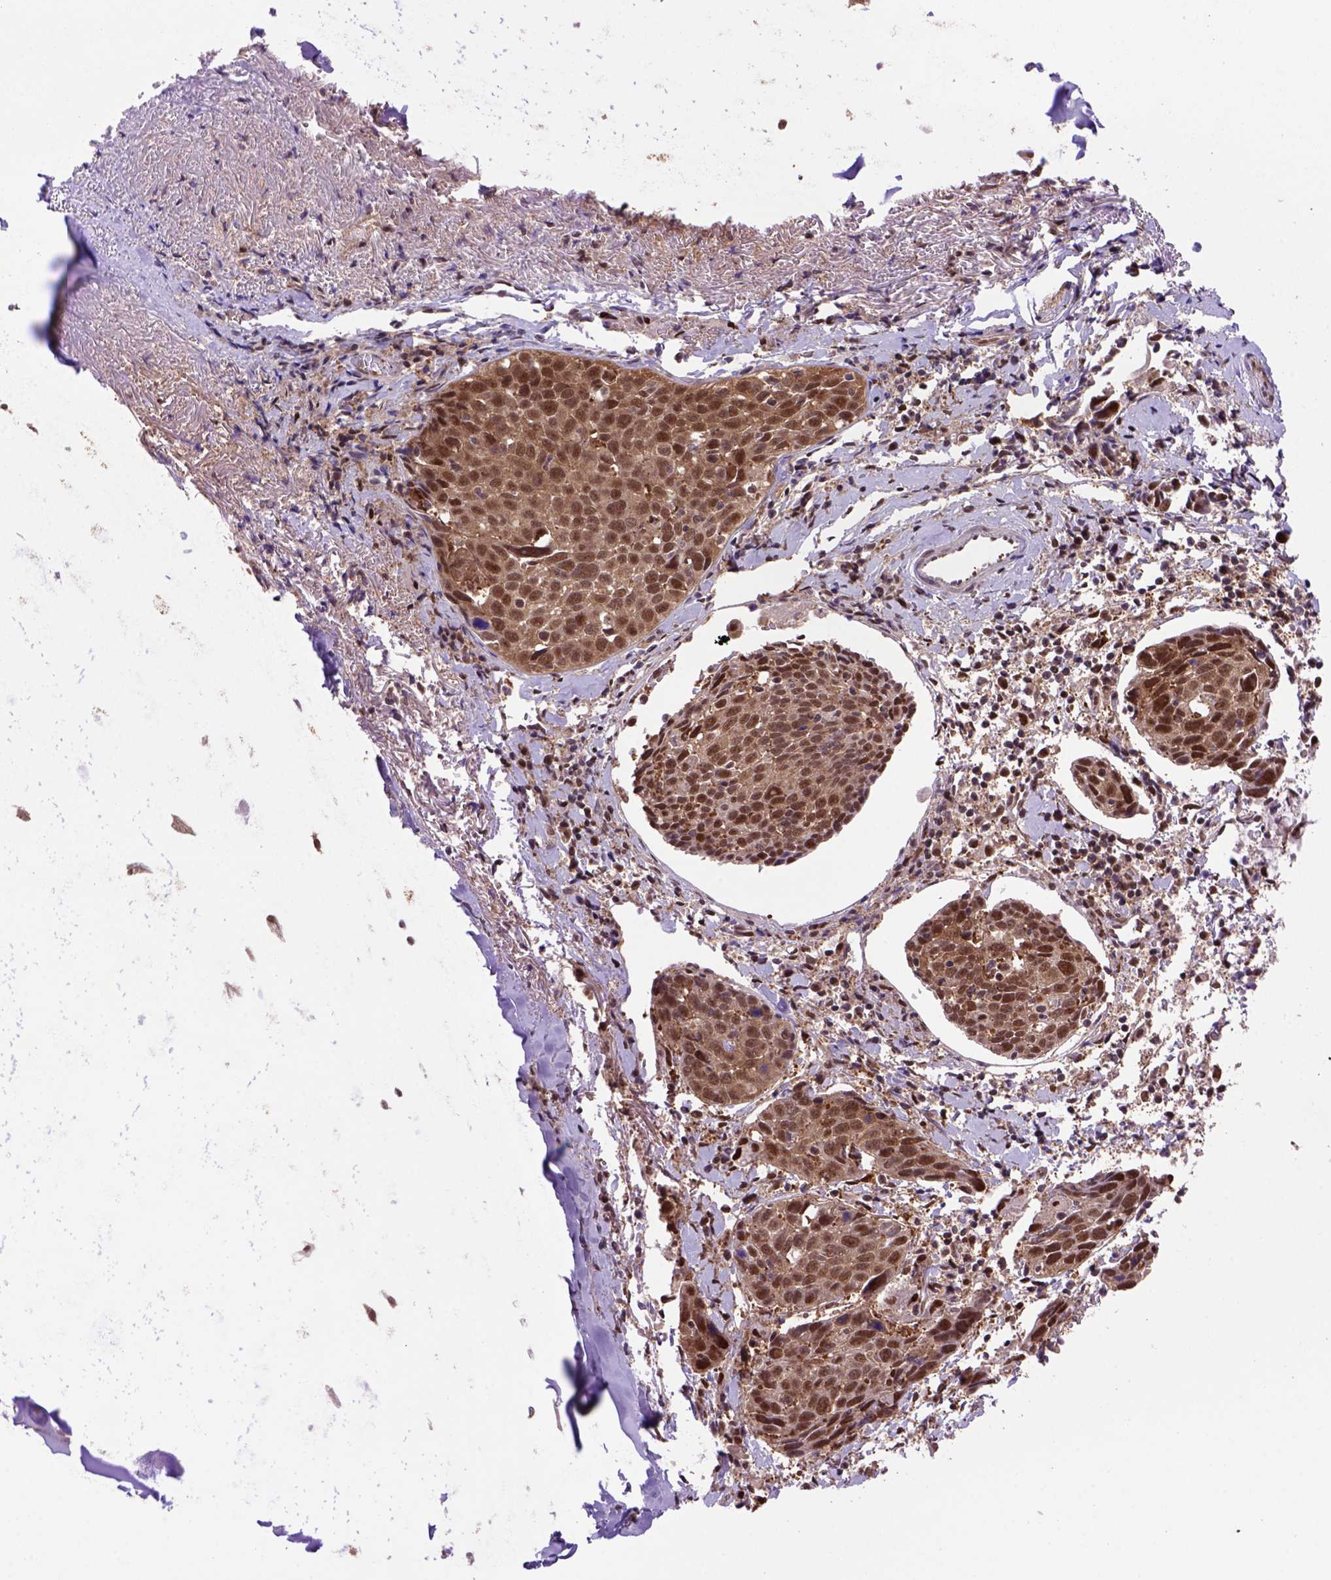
{"staining": {"intensity": "moderate", "quantity": ">75%", "location": "cytoplasmic/membranous,nuclear"}, "tissue": "lung cancer", "cell_type": "Tumor cells", "image_type": "cancer", "snomed": [{"axis": "morphology", "description": "Squamous cell carcinoma, NOS"}, {"axis": "topography", "description": "Lung"}], "caption": "Protein staining of squamous cell carcinoma (lung) tissue shows moderate cytoplasmic/membranous and nuclear expression in approximately >75% of tumor cells.", "gene": "PSMC2", "patient": {"sex": "male", "age": 57}}